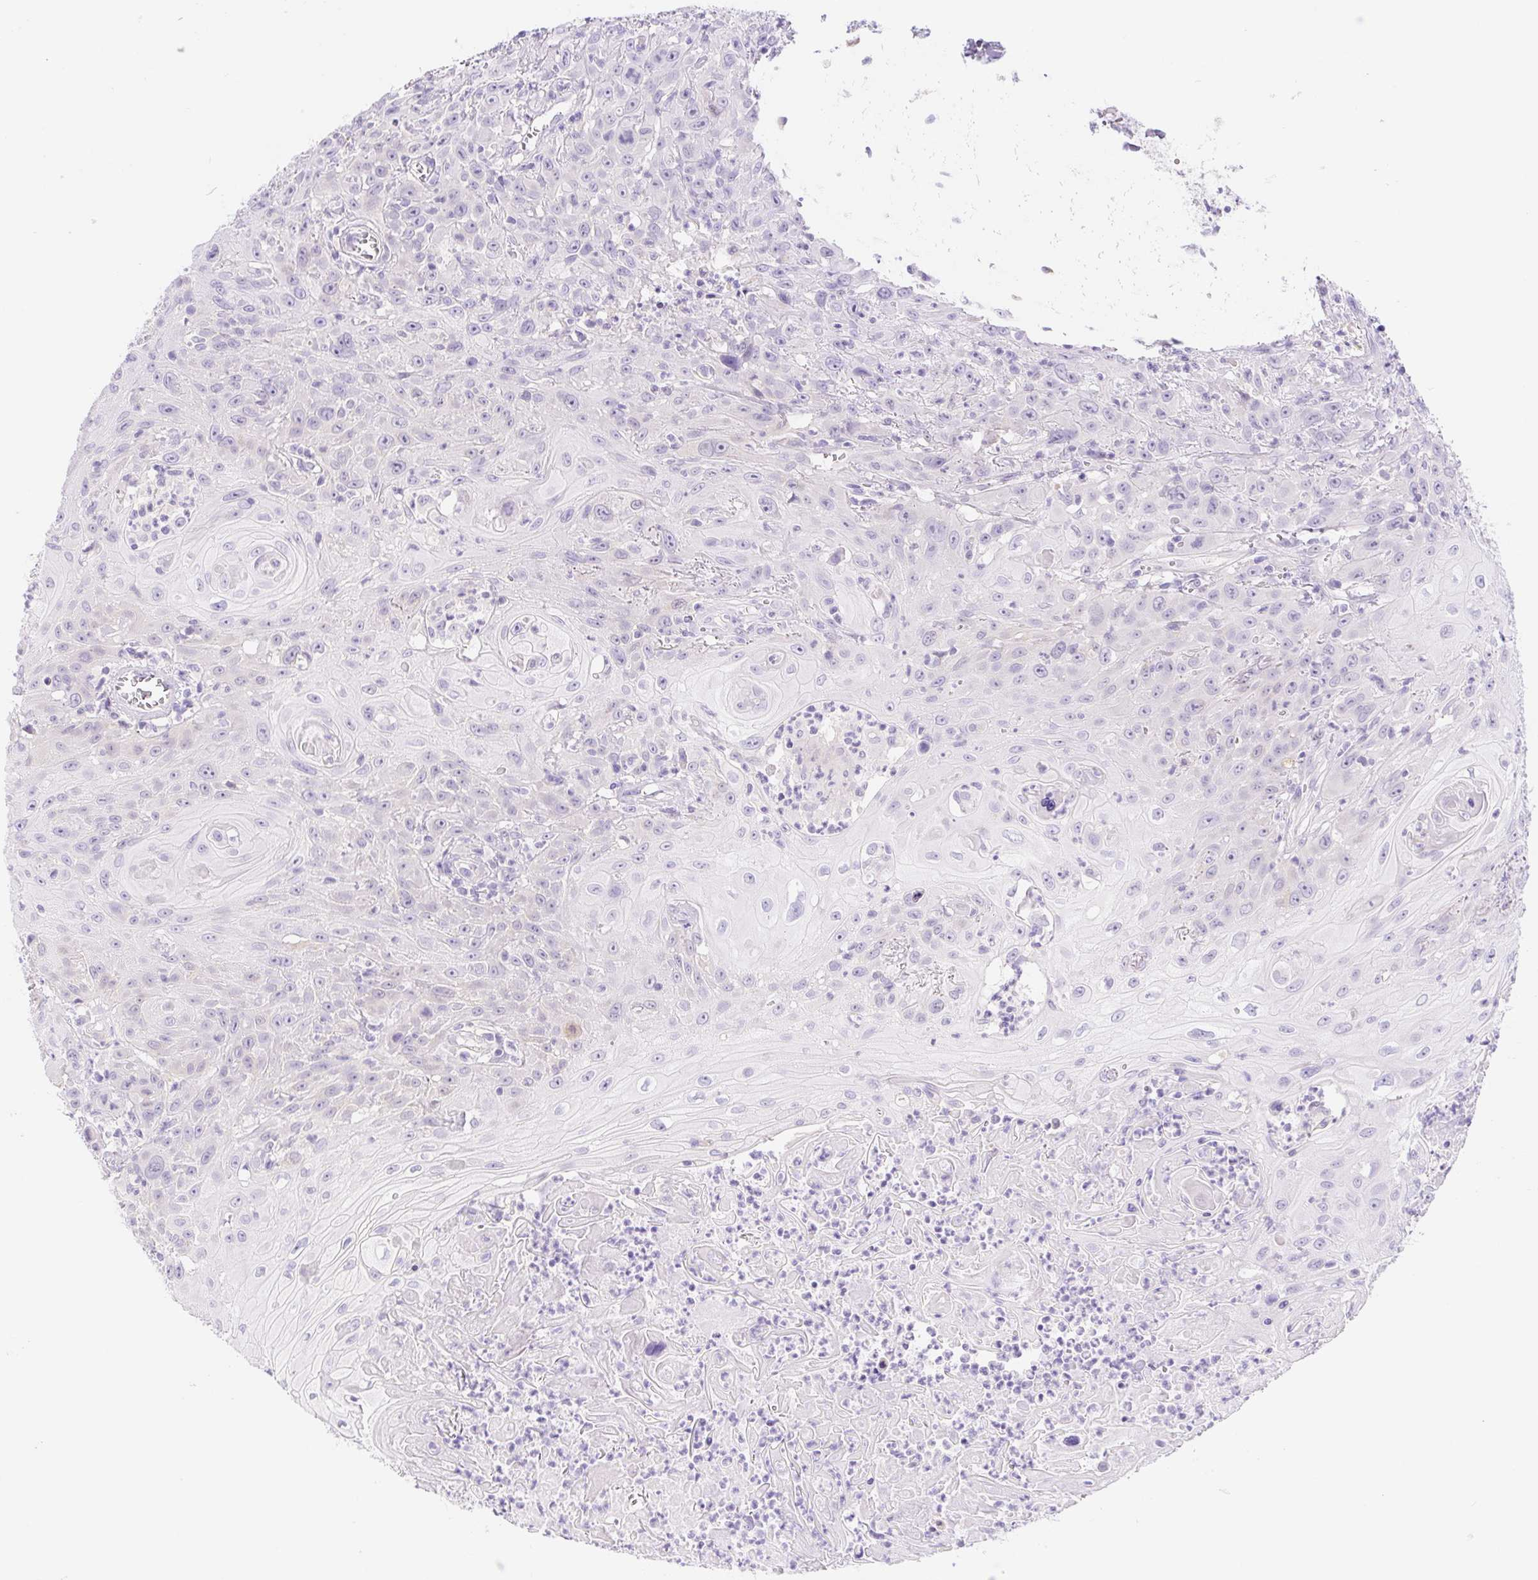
{"staining": {"intensity": "negative", "quantity": "none", "location": "none"}, "tissue": "head and neck cancer", "cell_type": "Tumor cells", "image_type": "cancer", "snomed": [{"axis": "morphology", "description": "Squamous cell carcinoma, NOS"}, {"axis": "topography", "description": "Skin"}, {"axis": "topography", "description": "Head-Neck"}], "caption": "The photomicrograph demonstrates no significant staining in tumor cells of head and neck cancer (squamous cell carcinoma).", "gene": "DYNC2LI1", "patient": {"sex": "male", "age": 80}}